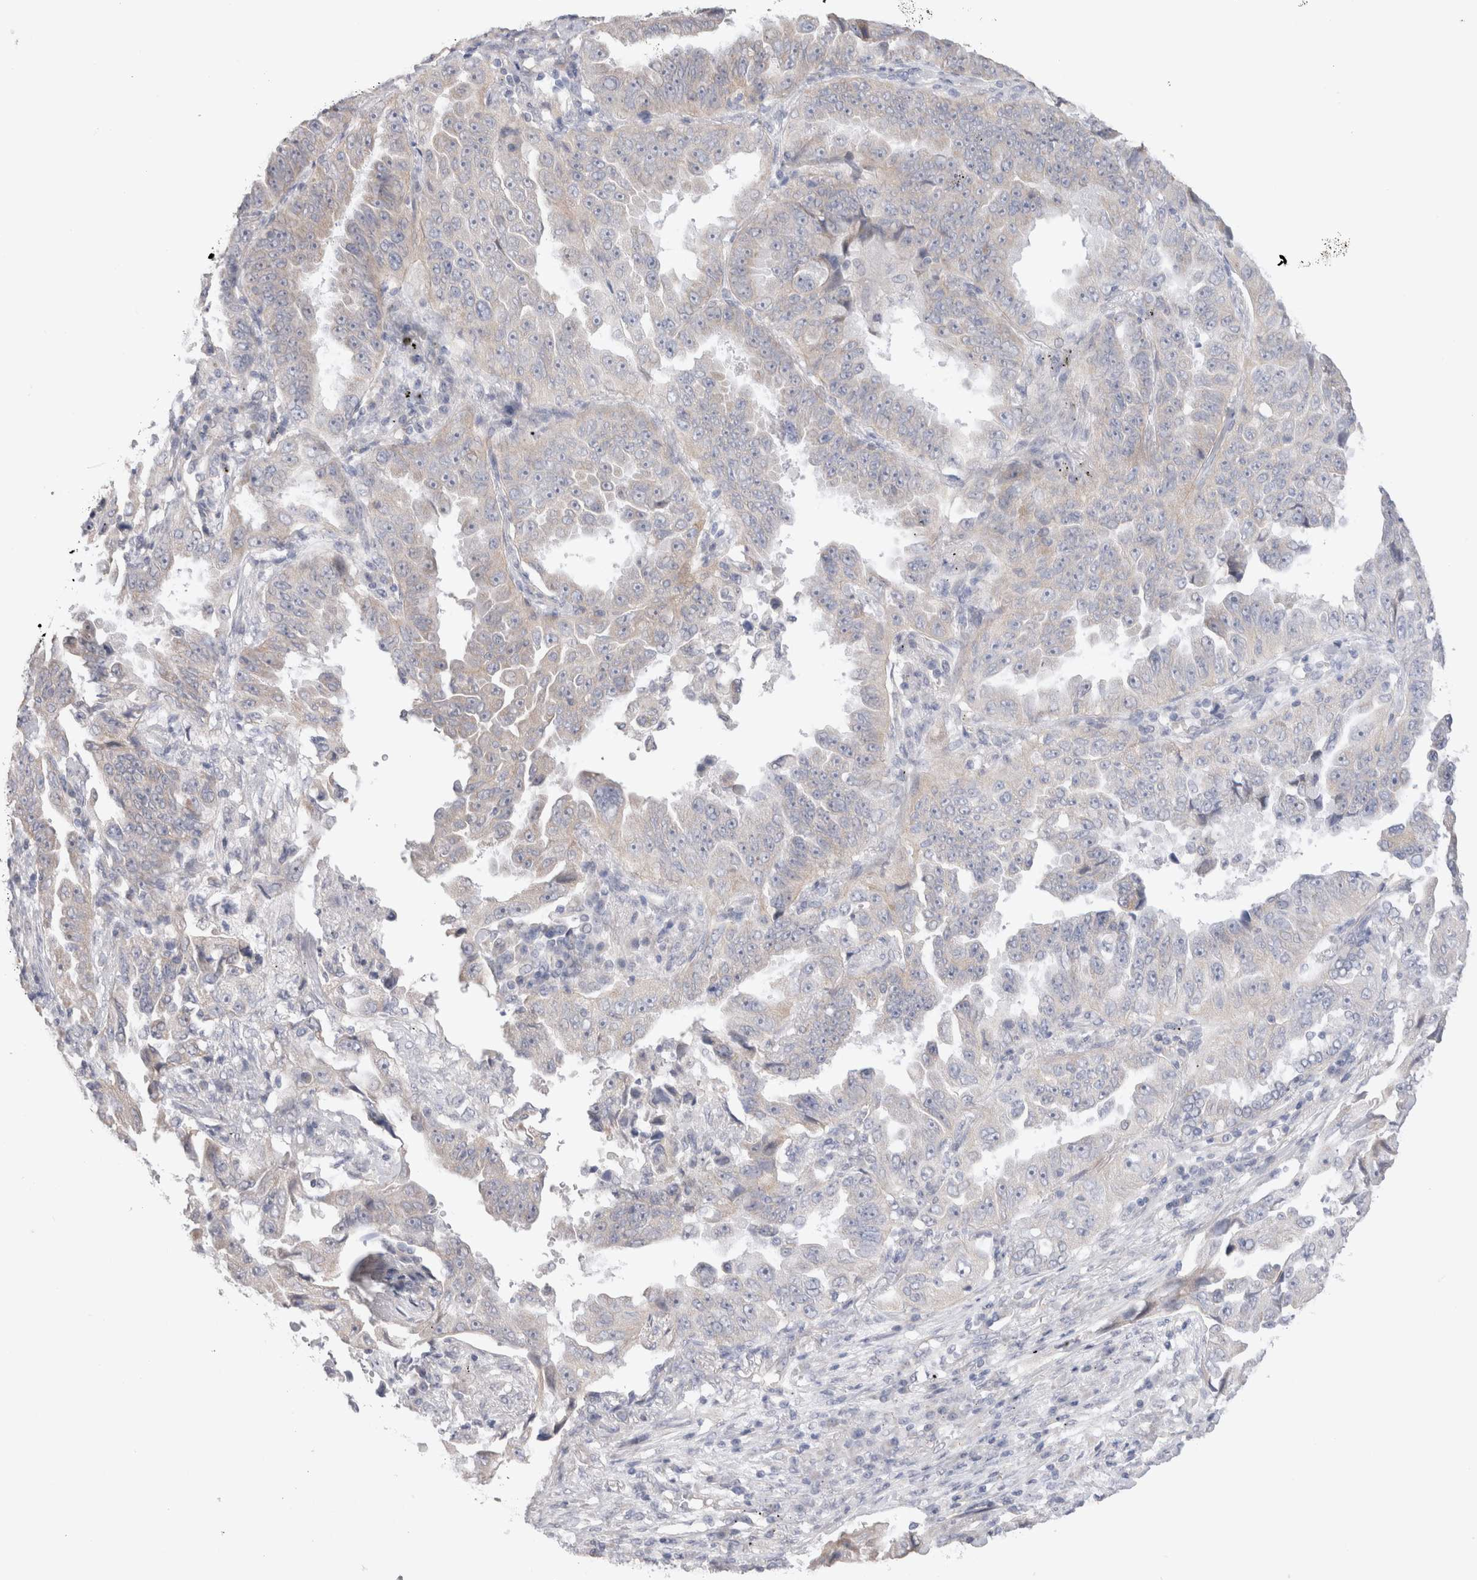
{"staining": {"intensity": "weak", "quantity": "<25%", "location": "cytoplasmic/membranous"}, "tissue": "lung cancer", "cell_type": "Tumor cells", "image_type": "cancer", "snomed": [{"axis": "morphology", "description": "Adenocarcinoma, NOS"}, {"axis": "topography", "description": "Lung"}], "caption": "The immunohistochemistry image has no significant expression in tumor cells of lung adenocarcinoma tissue.", "gene": "DMD", "patient": {"sex": "female", "age": 51}}